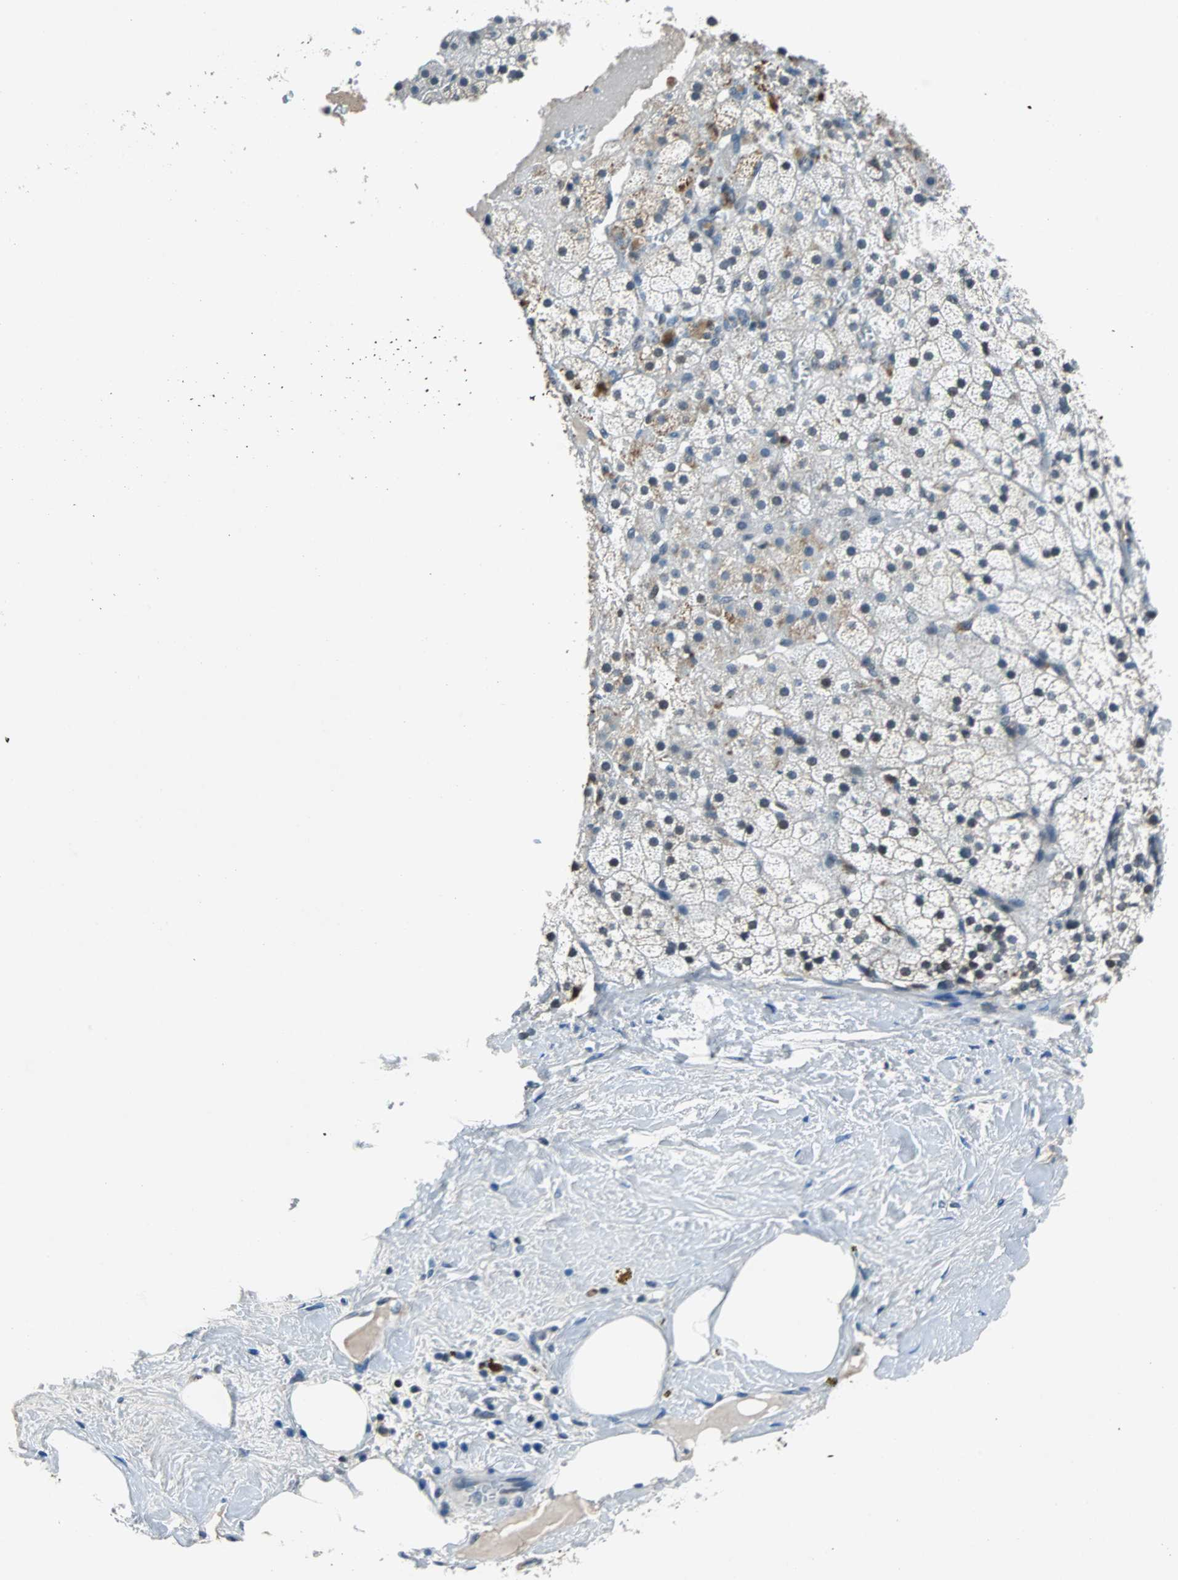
{"staining": {"intensity": "moderate", "quantity": "<25%", "location": "cytoplasmic/membranous,nuclear"}, "tissue": "adrenal gland", "cell_type": "Glandular cells", "image_type": "normal", "snomed": [{"axis": "morphology", "description": "Normal tissue, NOS"}, {"axis": "topography", "description": "Adrenal gland"}], "caption": "DAB immunohistochemical staining of normal human adrenal gland displays moderate cytoplasmic/membranous,nuclear protein expression in about <25% of glandular cells.", "gene": "USP28", "patient": {"sex": "male", "age": 35}}